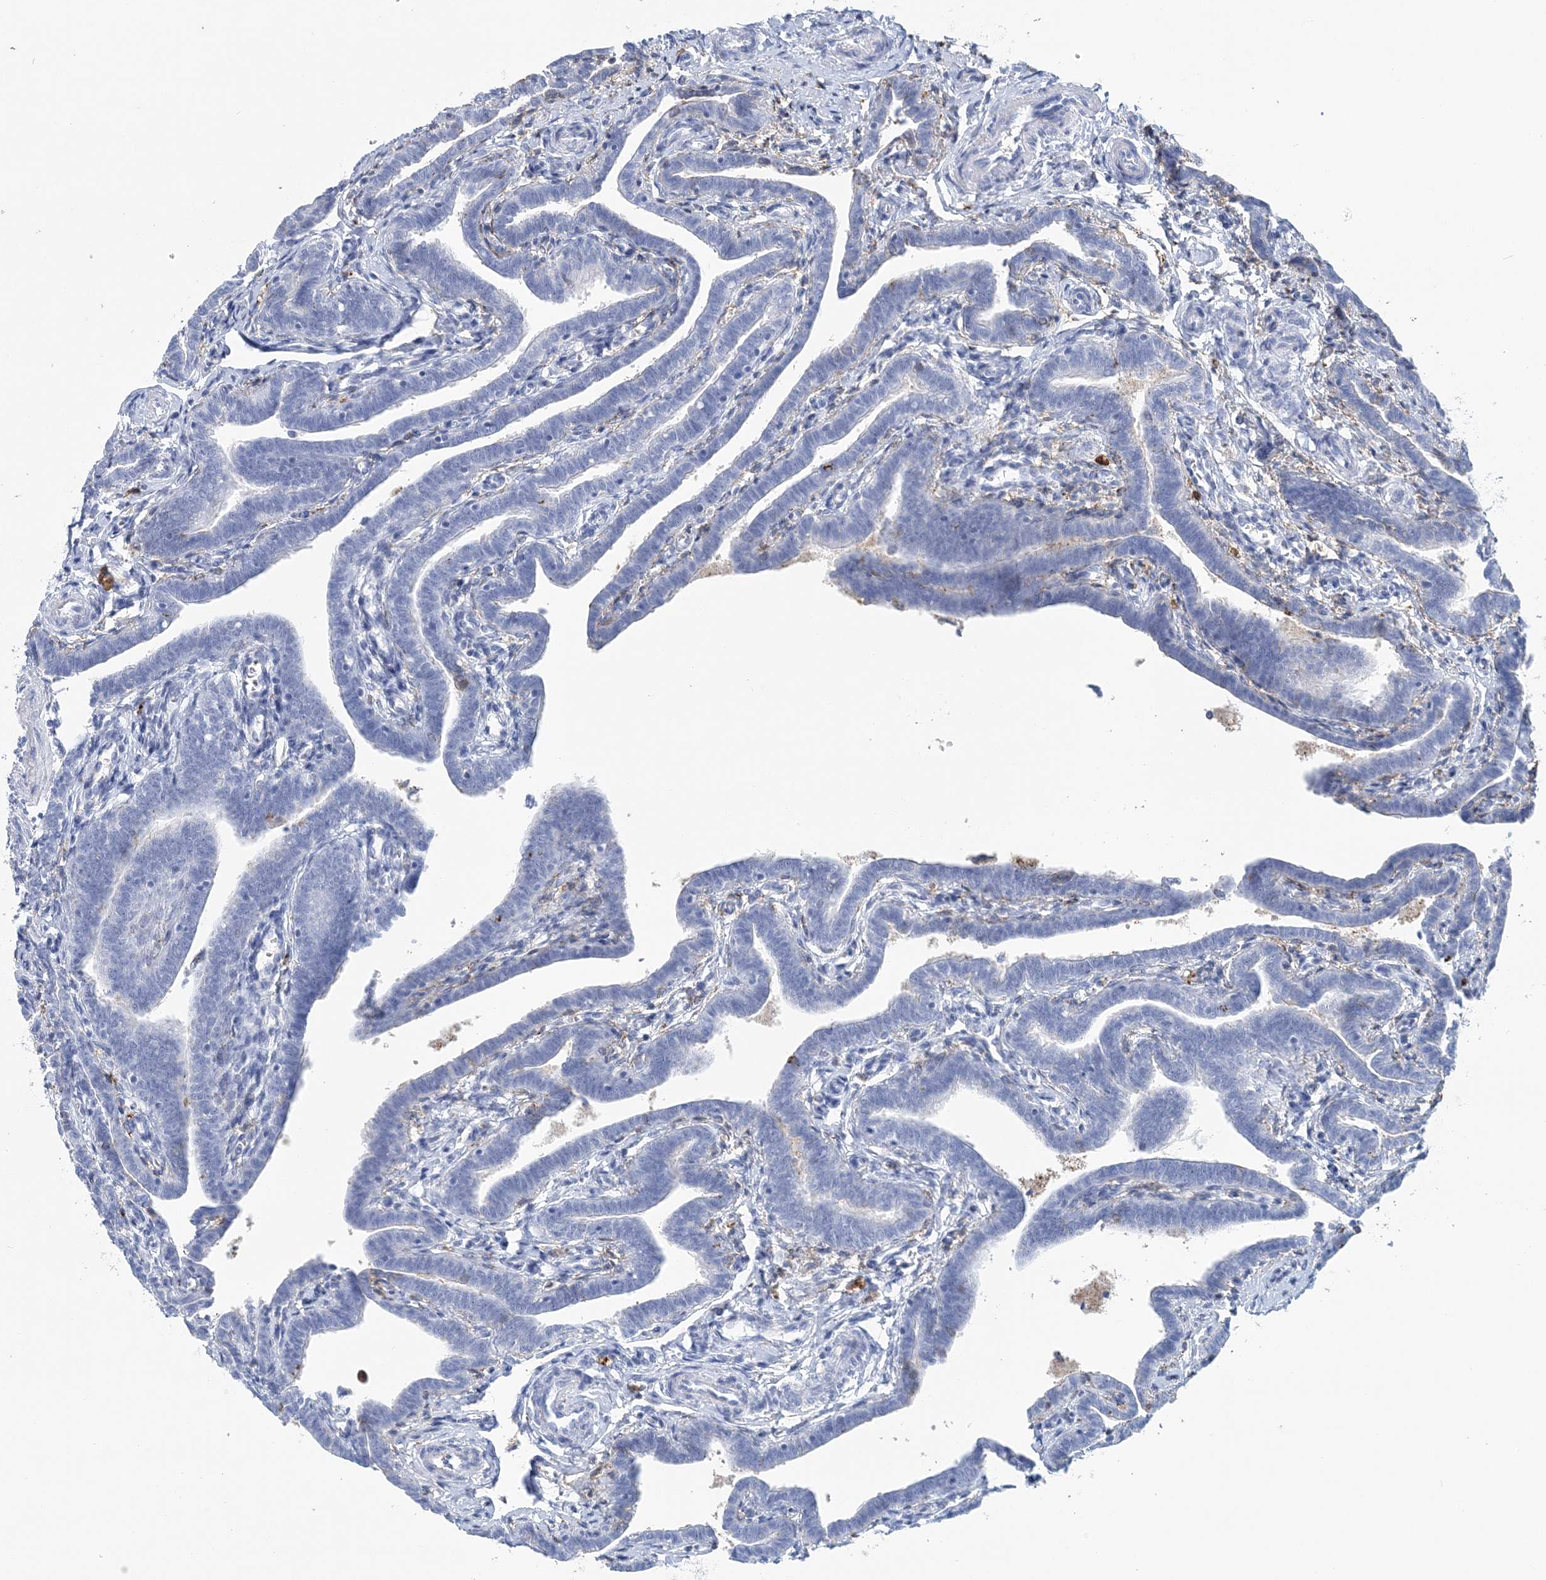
{"staining": {"intensity": "negative", "quantity": "none", "location": "none"}, "tissue": "fallopian tube", "cell_type": "Glandular cells", "image_type": "normal", "snomed": [{"axis": "morphology", "description": "Normal tissue, NOS"}, {"axis": "topography", "description": "Fallopian tube"}], "caption": "Immunohistochemistry photomicrograph of unremarkable fallopian tube stained for a protein (brown), which displays no expression in glandular cells. (Immunohistochemistry, brightfield microscopy, high magnification).", "gene": "NKX6", "patient": {"sex": "female", "age": 36}}